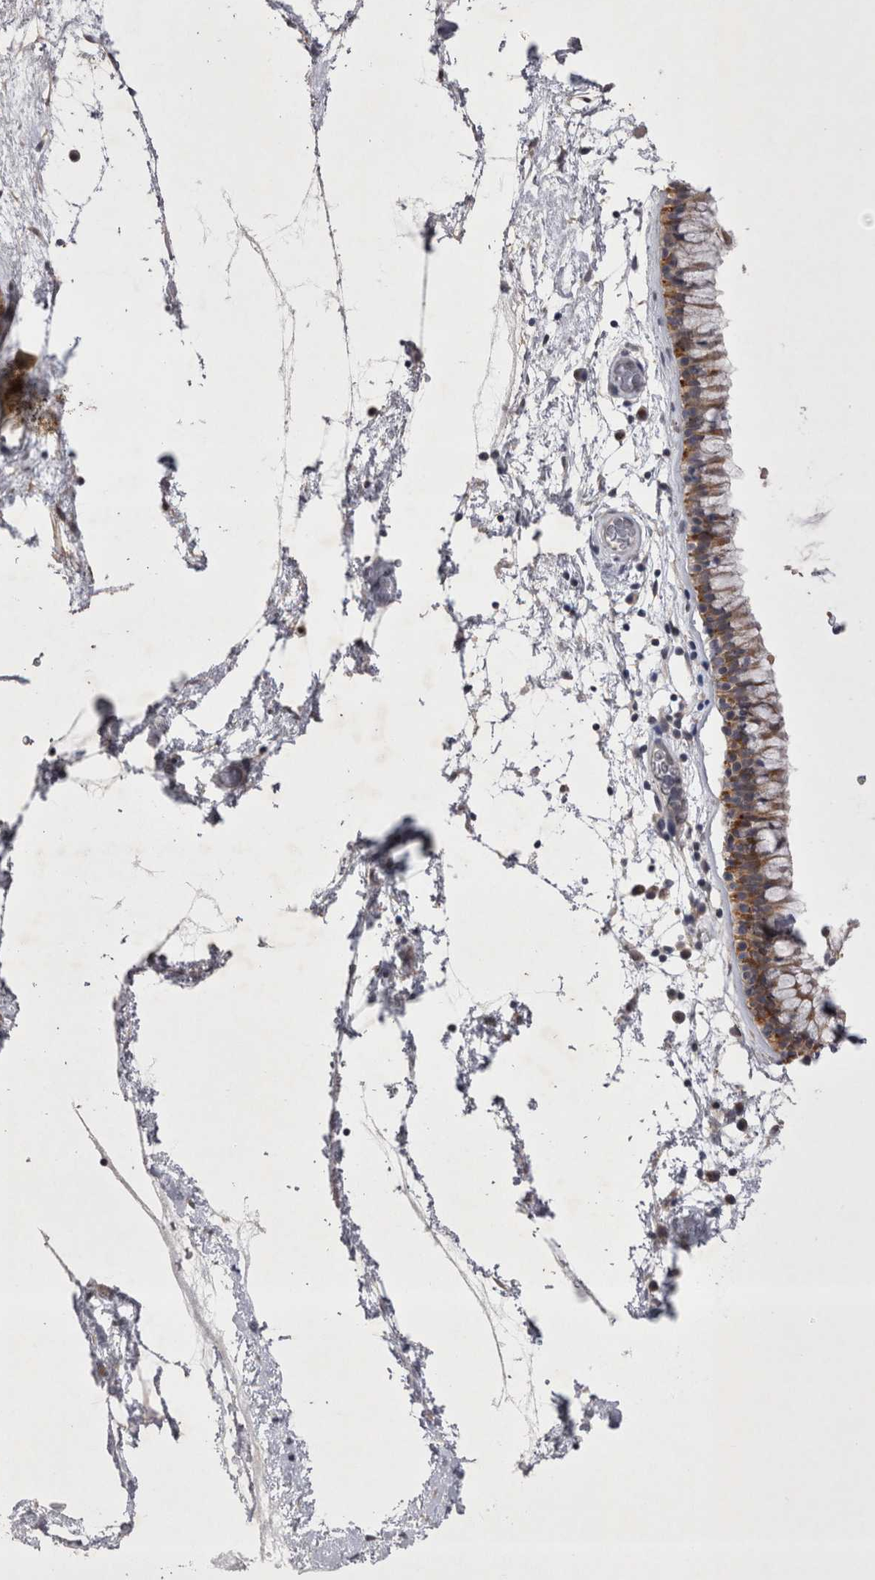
{"staining": {"intensity": "moderate", "quantity": ">75%", "location": "cytoplasmic/membranous"}, "tissue": "nasopharynx", "cell_type": "Respiratory epithelial cells", "image_type": "normal", "snomed": [{"axis": "morphology", "description": "Normal tissue, NOS"}, {"axis": "morphology", "description": "Inflammation, NOS"}, {"axis": "topography", "description": "Nasopharynx"}], "caption": "Protein staining of benign nasopharynx displays moderate cytoplasmic/membranous expression in approximately >75% of respiratory epithelial cells.", "gene": "CTBS", "patient": {"sex": "male", "age": 48}}